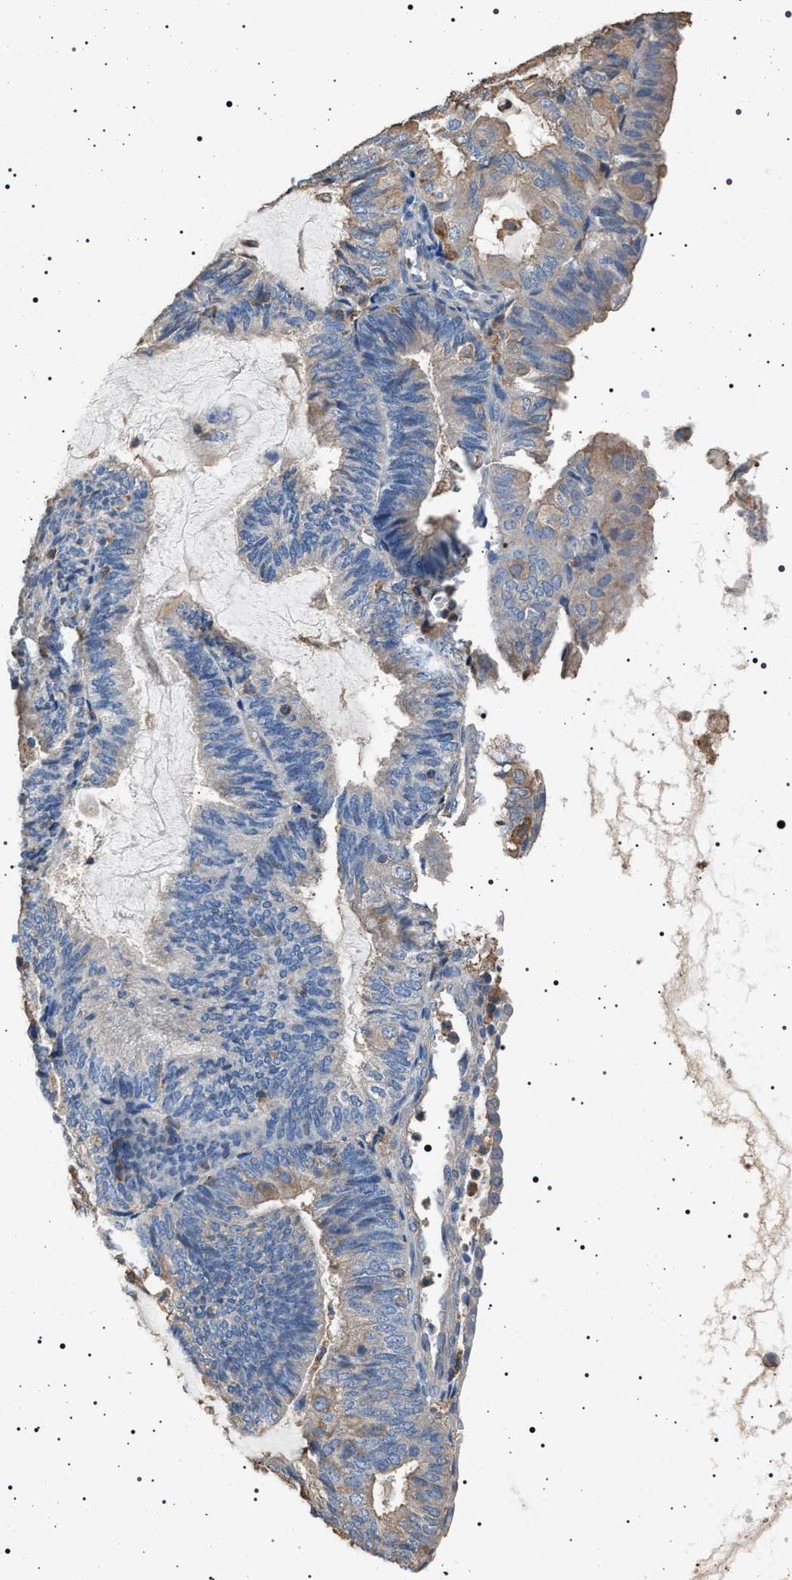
{"staining": {"intensity": "weak", "quantity": "25%-75%", "location": "cytoplasmic/membranous"}, "tissue": "endometrial cancer", "cell_type": "Tumor cells", "image_type": "cancer", "snomed": [{"axis": "morphology", "description": "Adenocarcinoma, NOS"}, {"axis": "topography", "description": "Endometrium"}], "caption": "IHC histopathology image of endometrial cancer (adenocarcinoma) stained for a protein (brown), which shows low levels of weak cytoplasmic/membranous expression in approximately 25%-75% of tumor cells.", "gene": "SMAP2", "patient": {"sex": "female", "age": 81}}